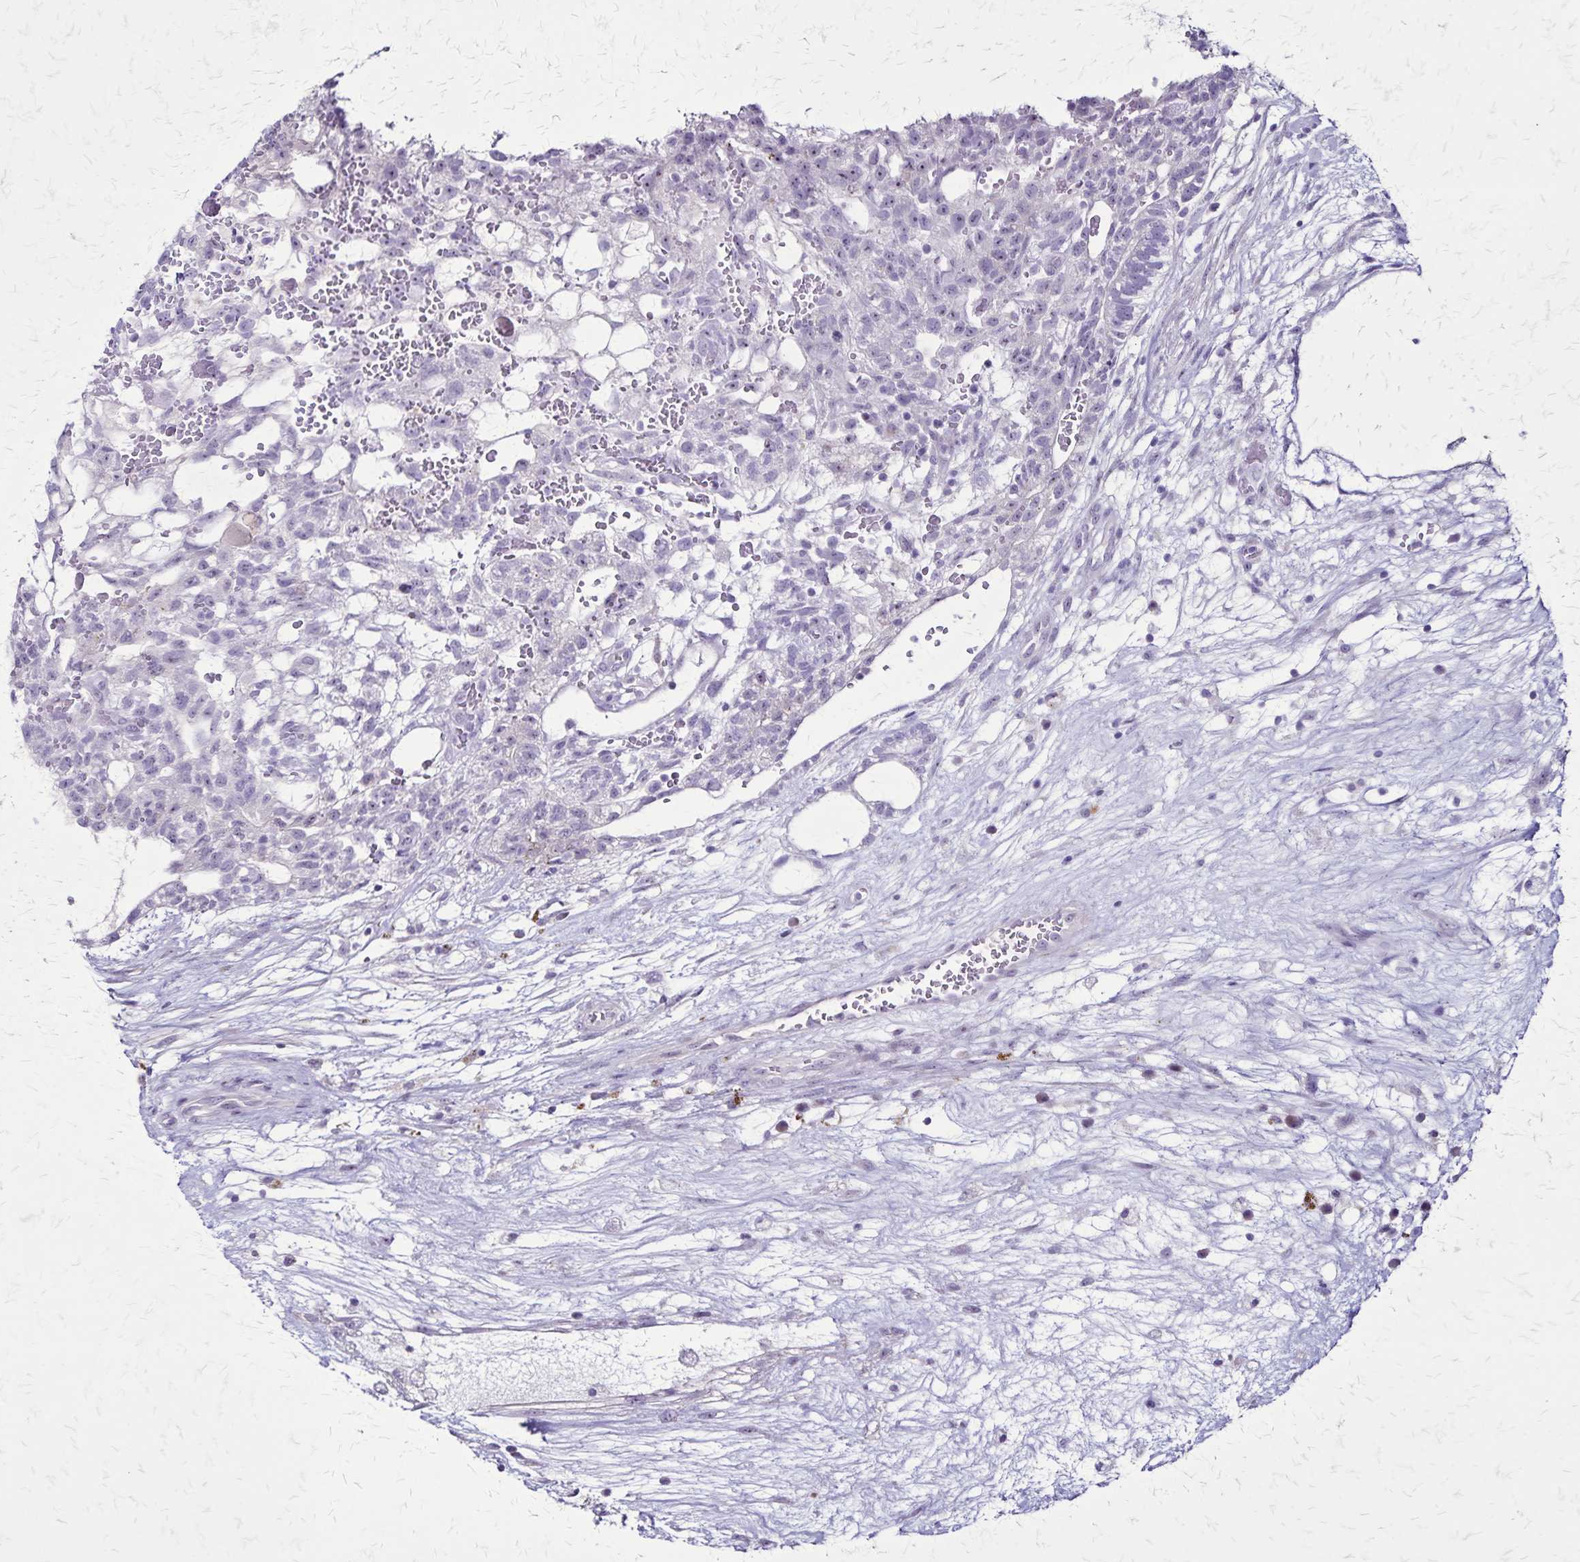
{"staining": {"intensity": "negative", "quantity": "none", "location": "none"}, "tissue": "testis cancer", "cell_type": "Tumor cells", "image_type": "cancer", "snomed": [{"axis": "morphology", "description": "Normal tissue, NOS"}, {"axis": "morphology", "description": "Carcinoma, Embryonal, NOS"}, {"axis": "topography", "description": "Testis"}], "caption": "IHC photomicrograph of human testis cancer stained for a protein (brown), which reveals no staining in tumor cells.", "gene": "OR51B5", "patient": {"sex": "male", "age": 32}}